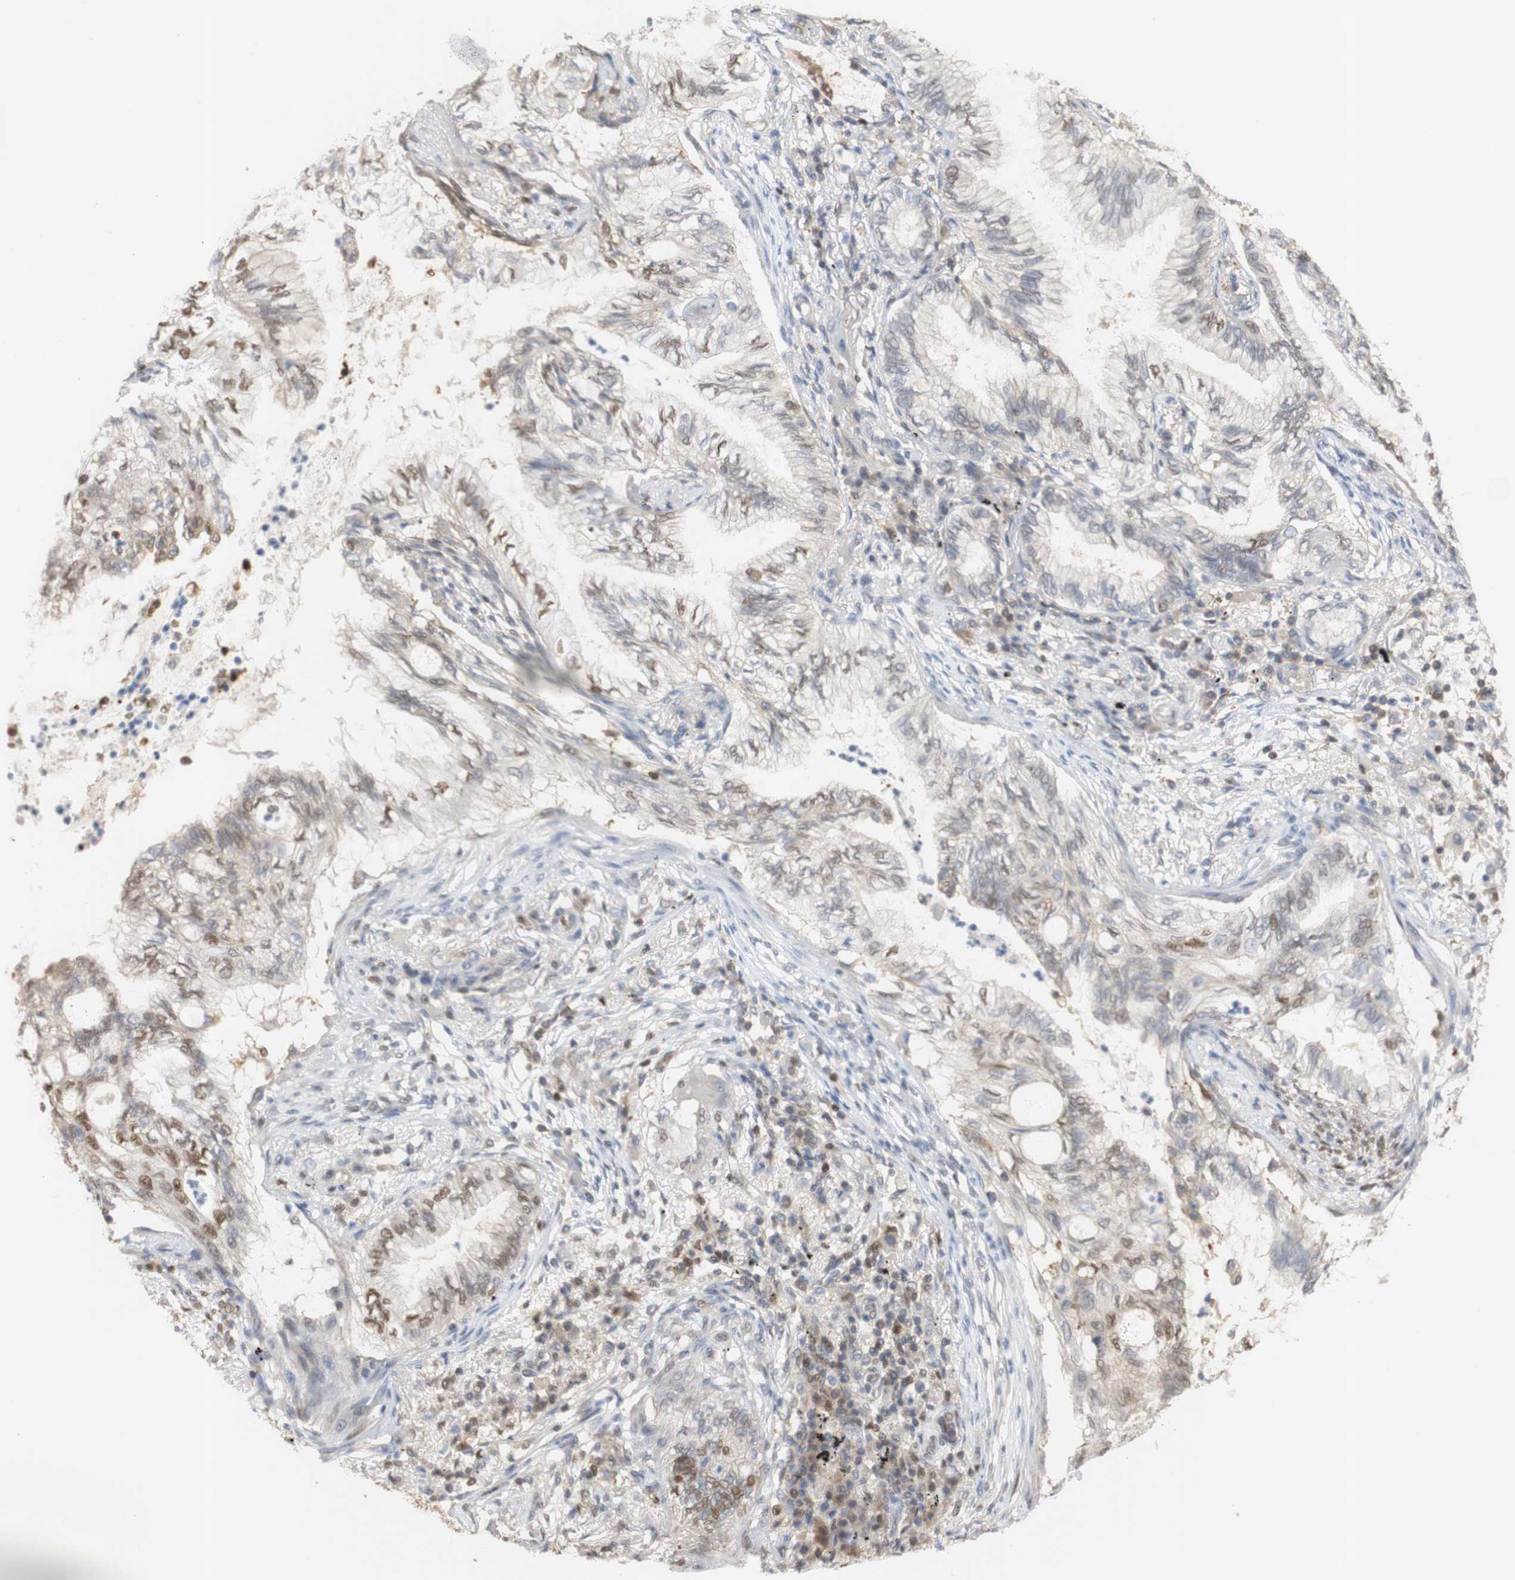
{"staining": {"intensity": "weak", "quantity": ">75%", "location": "nuclear"}, "tissue": "lung cancer", "cell_type": "Tumor cells", "image_type": "cancer", "snomed": [{"axis": "morphology", "description": "Normal tissue, NOS"}, {"axis": "morphology", "description": "Adenocarcinoma, NOS"}, {"axis": "topography", "description": "Bronchus"}, {"axis": "topography", "description": "Lung"}], "caption": "The micrograph exhibits a brown stain indicating the presence of a protein in the nuclear of tumor cells in lung cancer (adenocarcinoma). The staining is performed using DAB brown chromogen to label protein expression. The nuclei are counter-stained blue using hematoxylin.", "gene": "NAP1L4", "patient": {"sex": "female", "age": 70}}